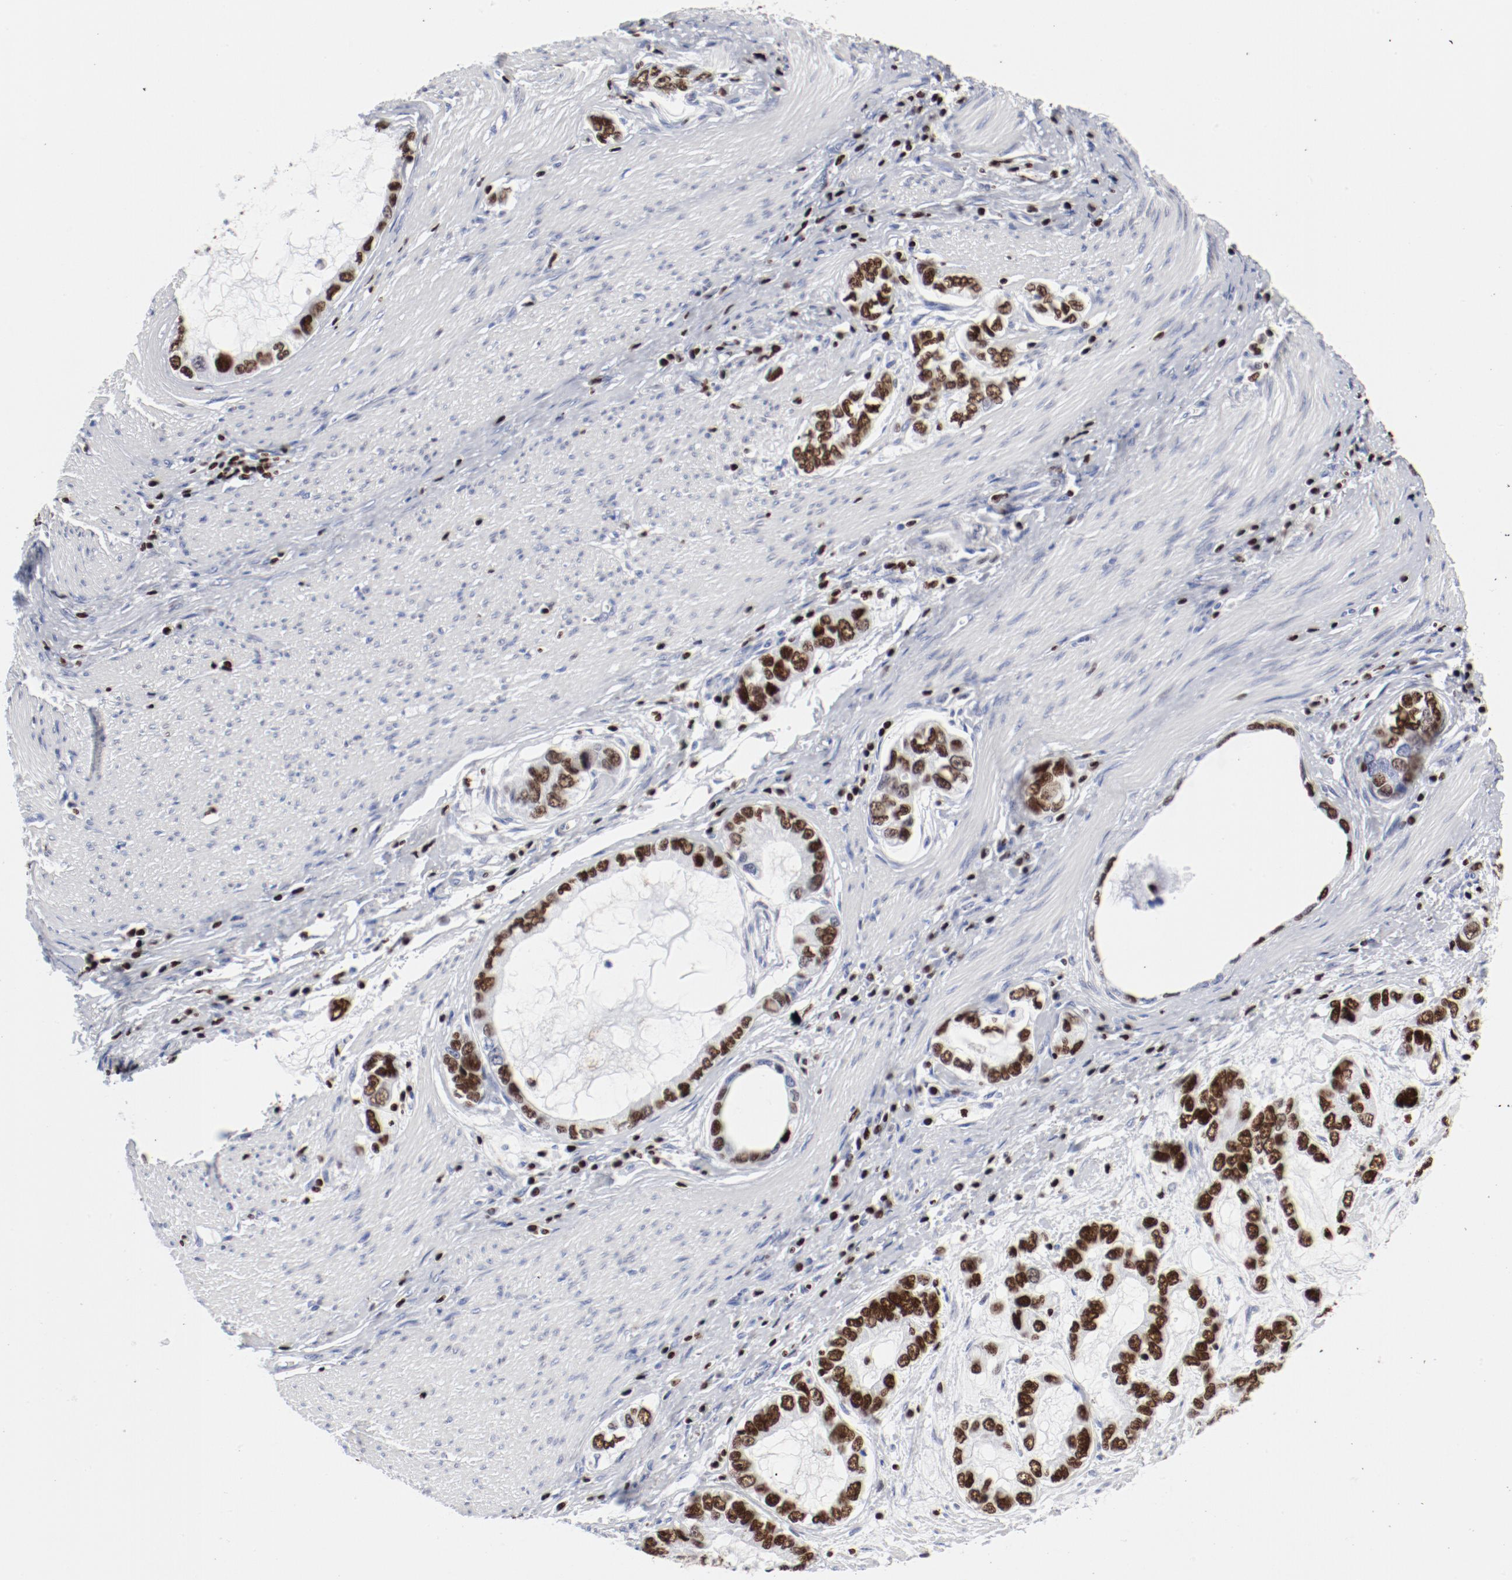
{"staining": {"intensity": "strong", "quantity": ">75%", "location": "nuclear"}, "tissue": "stomach cancer", "cell_type": "Tumor cells", "image_type": "cancer", "snomed": [{"axis": "morphology", "description": "Adenocarcinoma, NOS"}, {"axis": "topography", "description": "Stomach, lower"}], "caption": "Tumor cells demonstrate high levels of strong nuclear staining in about >75% of cells in stomach cancer.", "gene": "SMARCC2", "patient": {"sex": "female", "age": 93}}